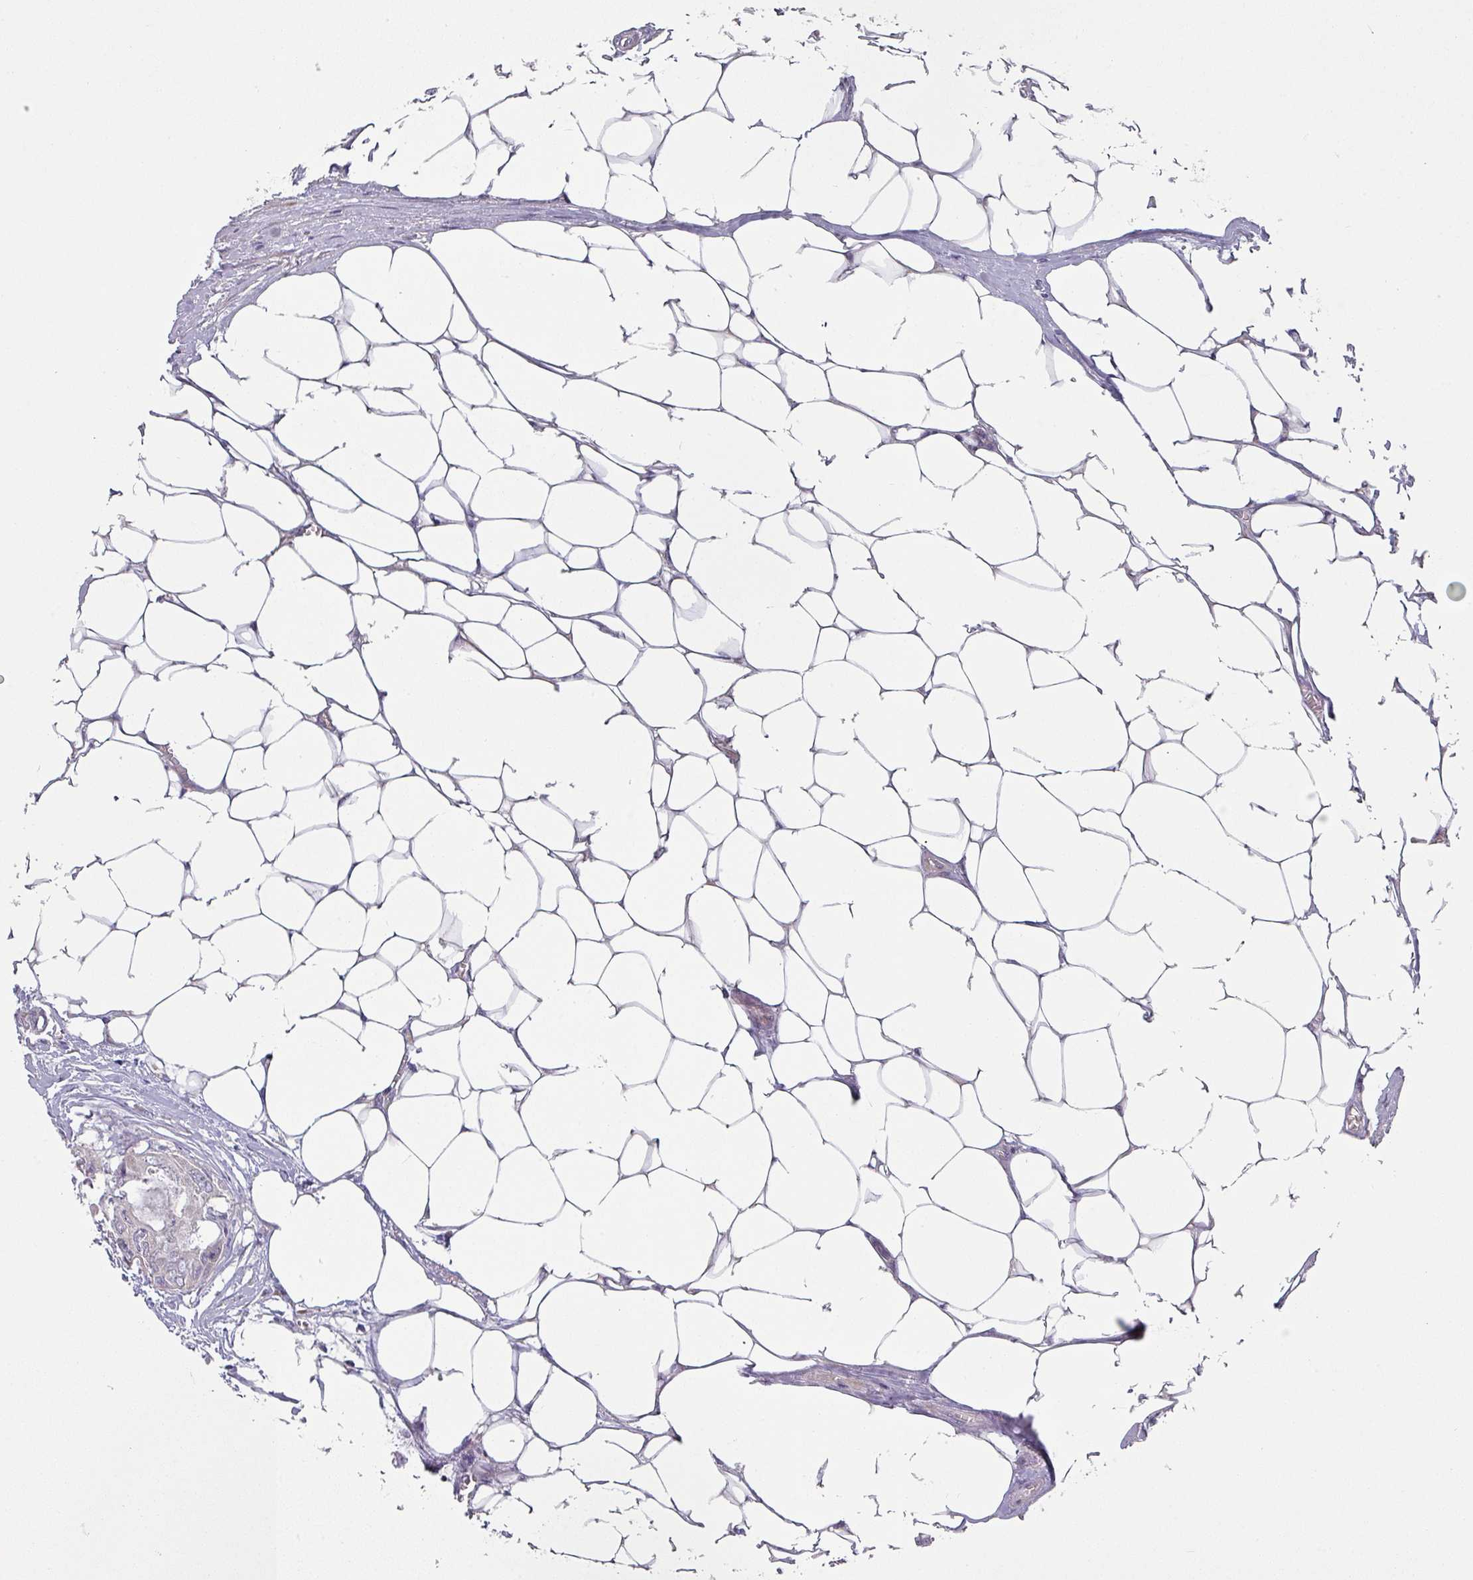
{"staining": {"intensity": "negative", "quantity": "none", "location": "none"}, "tissue": "colorectal cancer", "cell_type": "Tumor cells", "image_type": "cancer", "snomed": [{"axis": "morphology", "description": "Adenocarcinoma, NOS"}, {"axis": "topography", "description": "Rectum"}], "caption": "Immunohistochemistry (IHC) of adenocarcinoma (colorectal) shows no expression in tumor cells.", "gene": "KLHL3", "patient": {"sex": "male", "age": 87}}